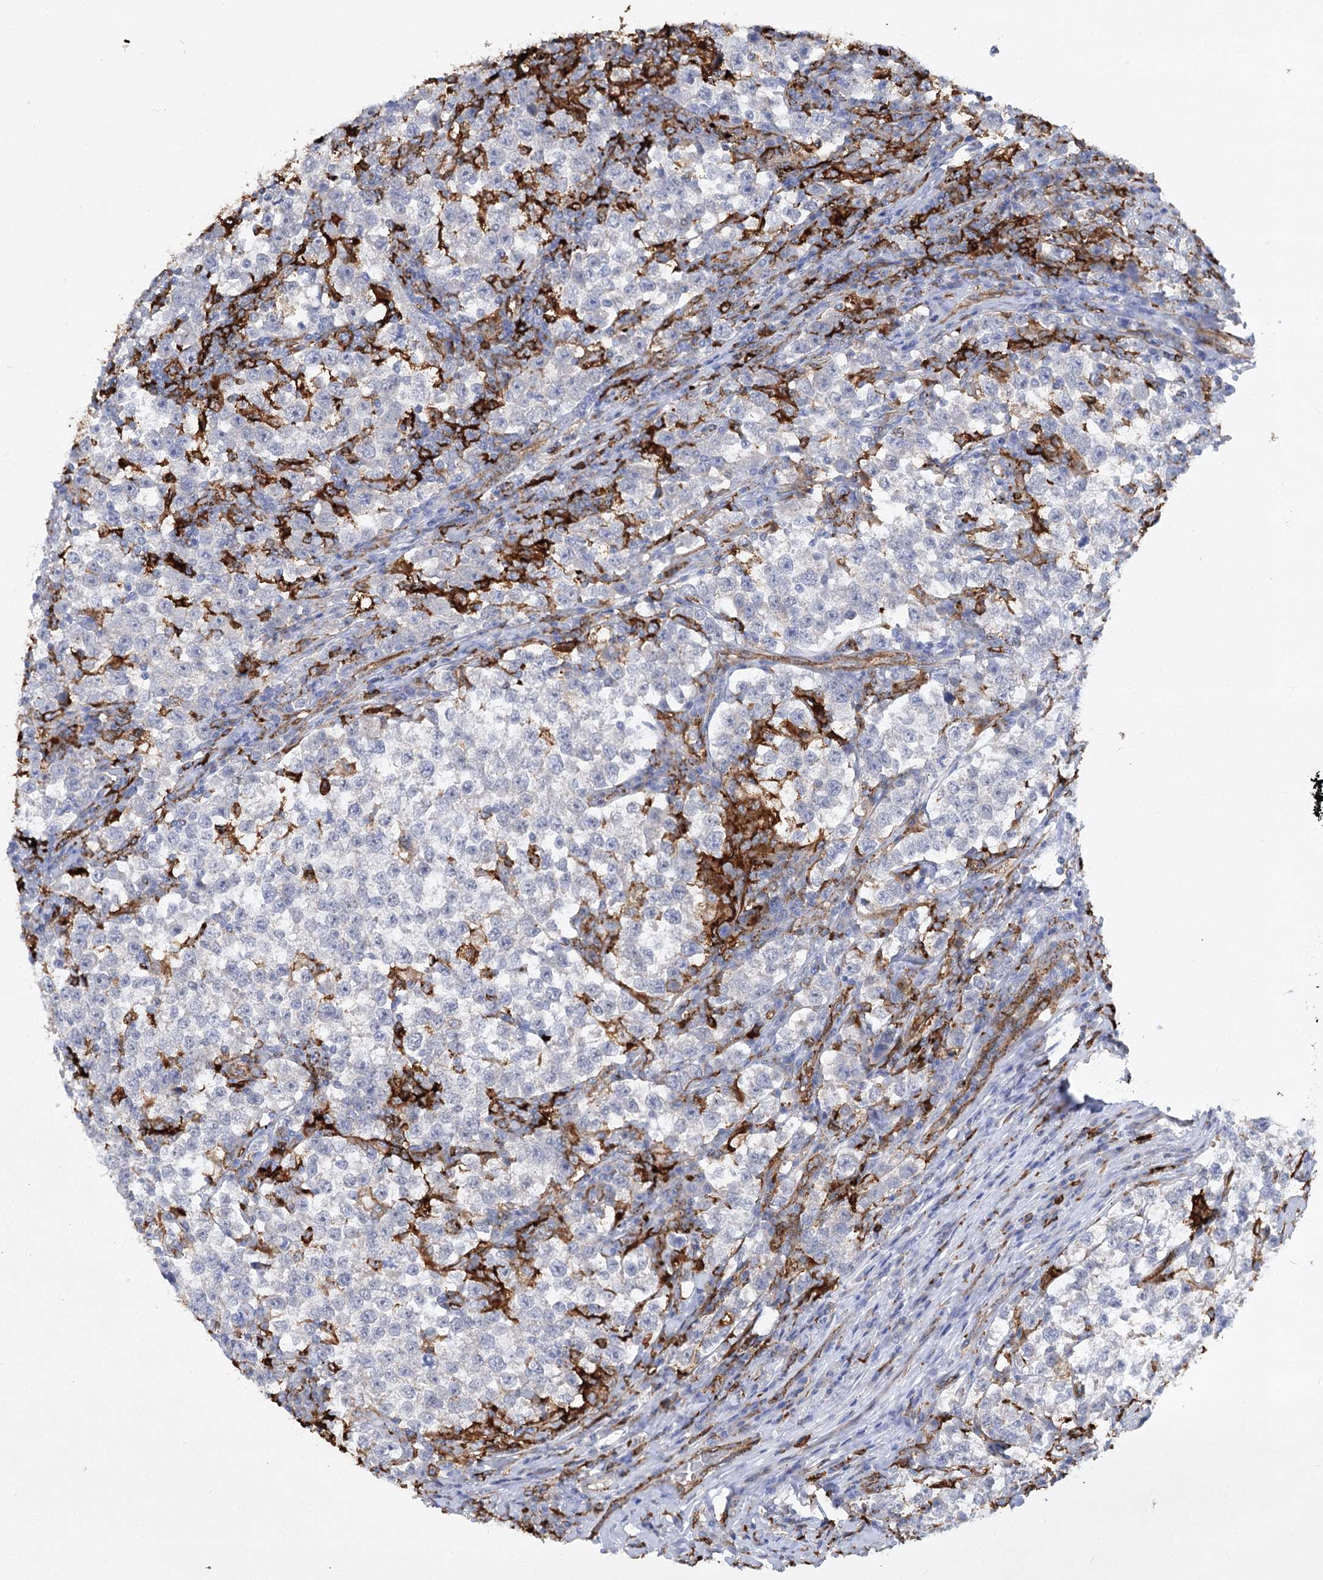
{"staining": {"intensity": "negative", "quantity": "none", "location": "none"}, "tissue": "testis cancer", "cell_type": "Tumor cells", "image_type": "cancer", "snomed": [{"axis": "morphology", "description": "Normal tissue, NOS"}, {"axis": "morphology", "description": "Seminoma, NOS"}, {"axis": "topography", "description": "Testis"}], "caption": "Immunohistochemical staining of seminoma (testis) displays no significant staining in tumor cells.", "gene": "PIWIL4", "patient": {"sex": "male", "age": 43}}